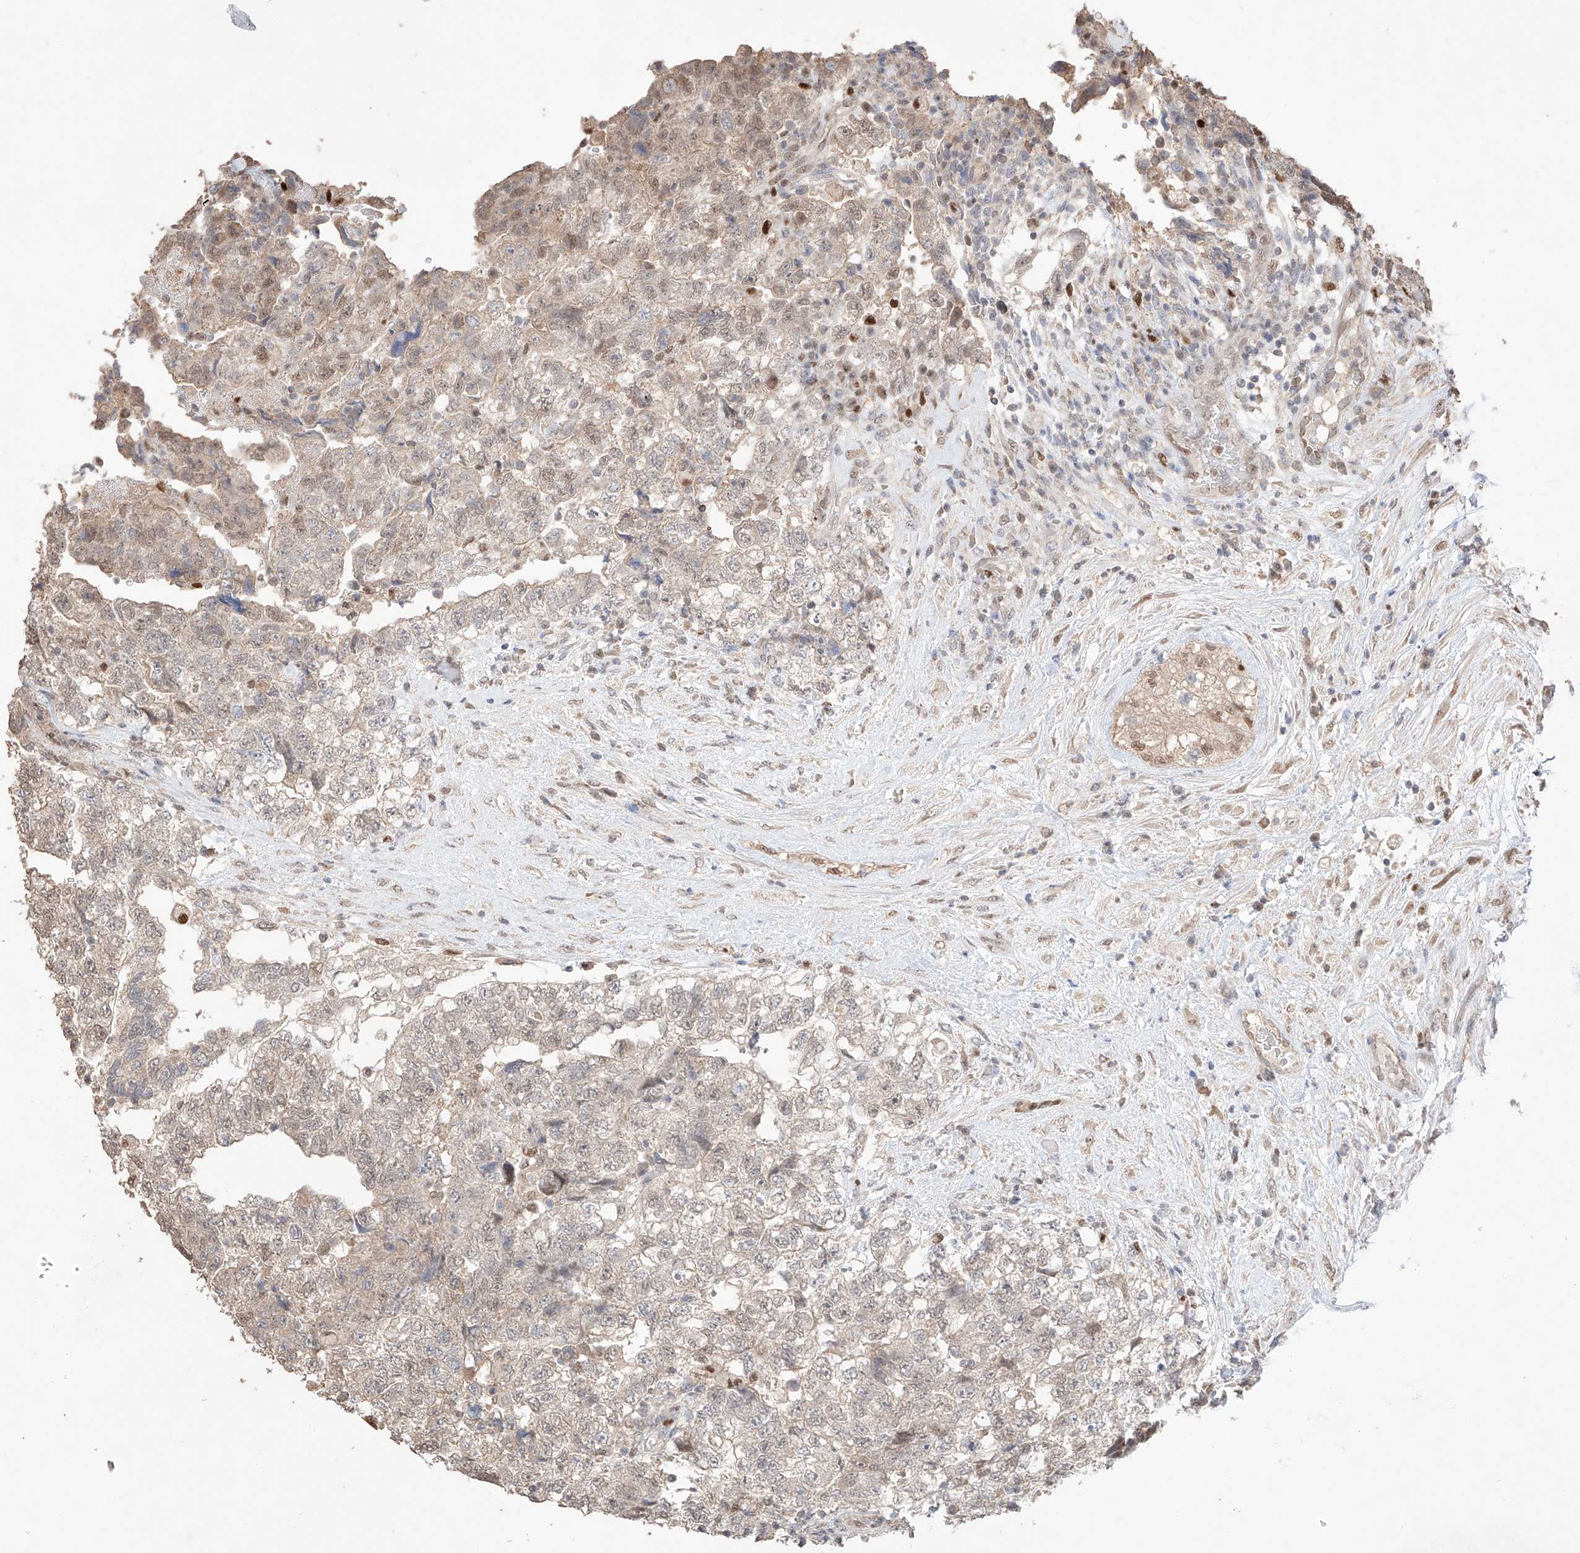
{"staining": {"intensity": "weak", "quantity": "25%-75%", "location": "cytoplasmic/membranous,nuclear"}, "tissue": "testis cancer", "cell_type": "Tumor cells", "image_type": "cancer", "snomed": [{"axis": "morphology", "description": "Carcinoma, Embryonal, NOS"}, {"axis": "topography", "description": "Testis"}], "caption": "The micrograph exhibits a brown stain indicating the presence of a protein in the cytoplasmic/membranous and nuclear of tumor cells in testis cancer (embryonal carcinoma). (DAB (3,3'-diaminobenzidine) IHC with brightfield microscopy, high magnification).", "gene": "APIP", "patient": {"sex": "male", "age": 36}}